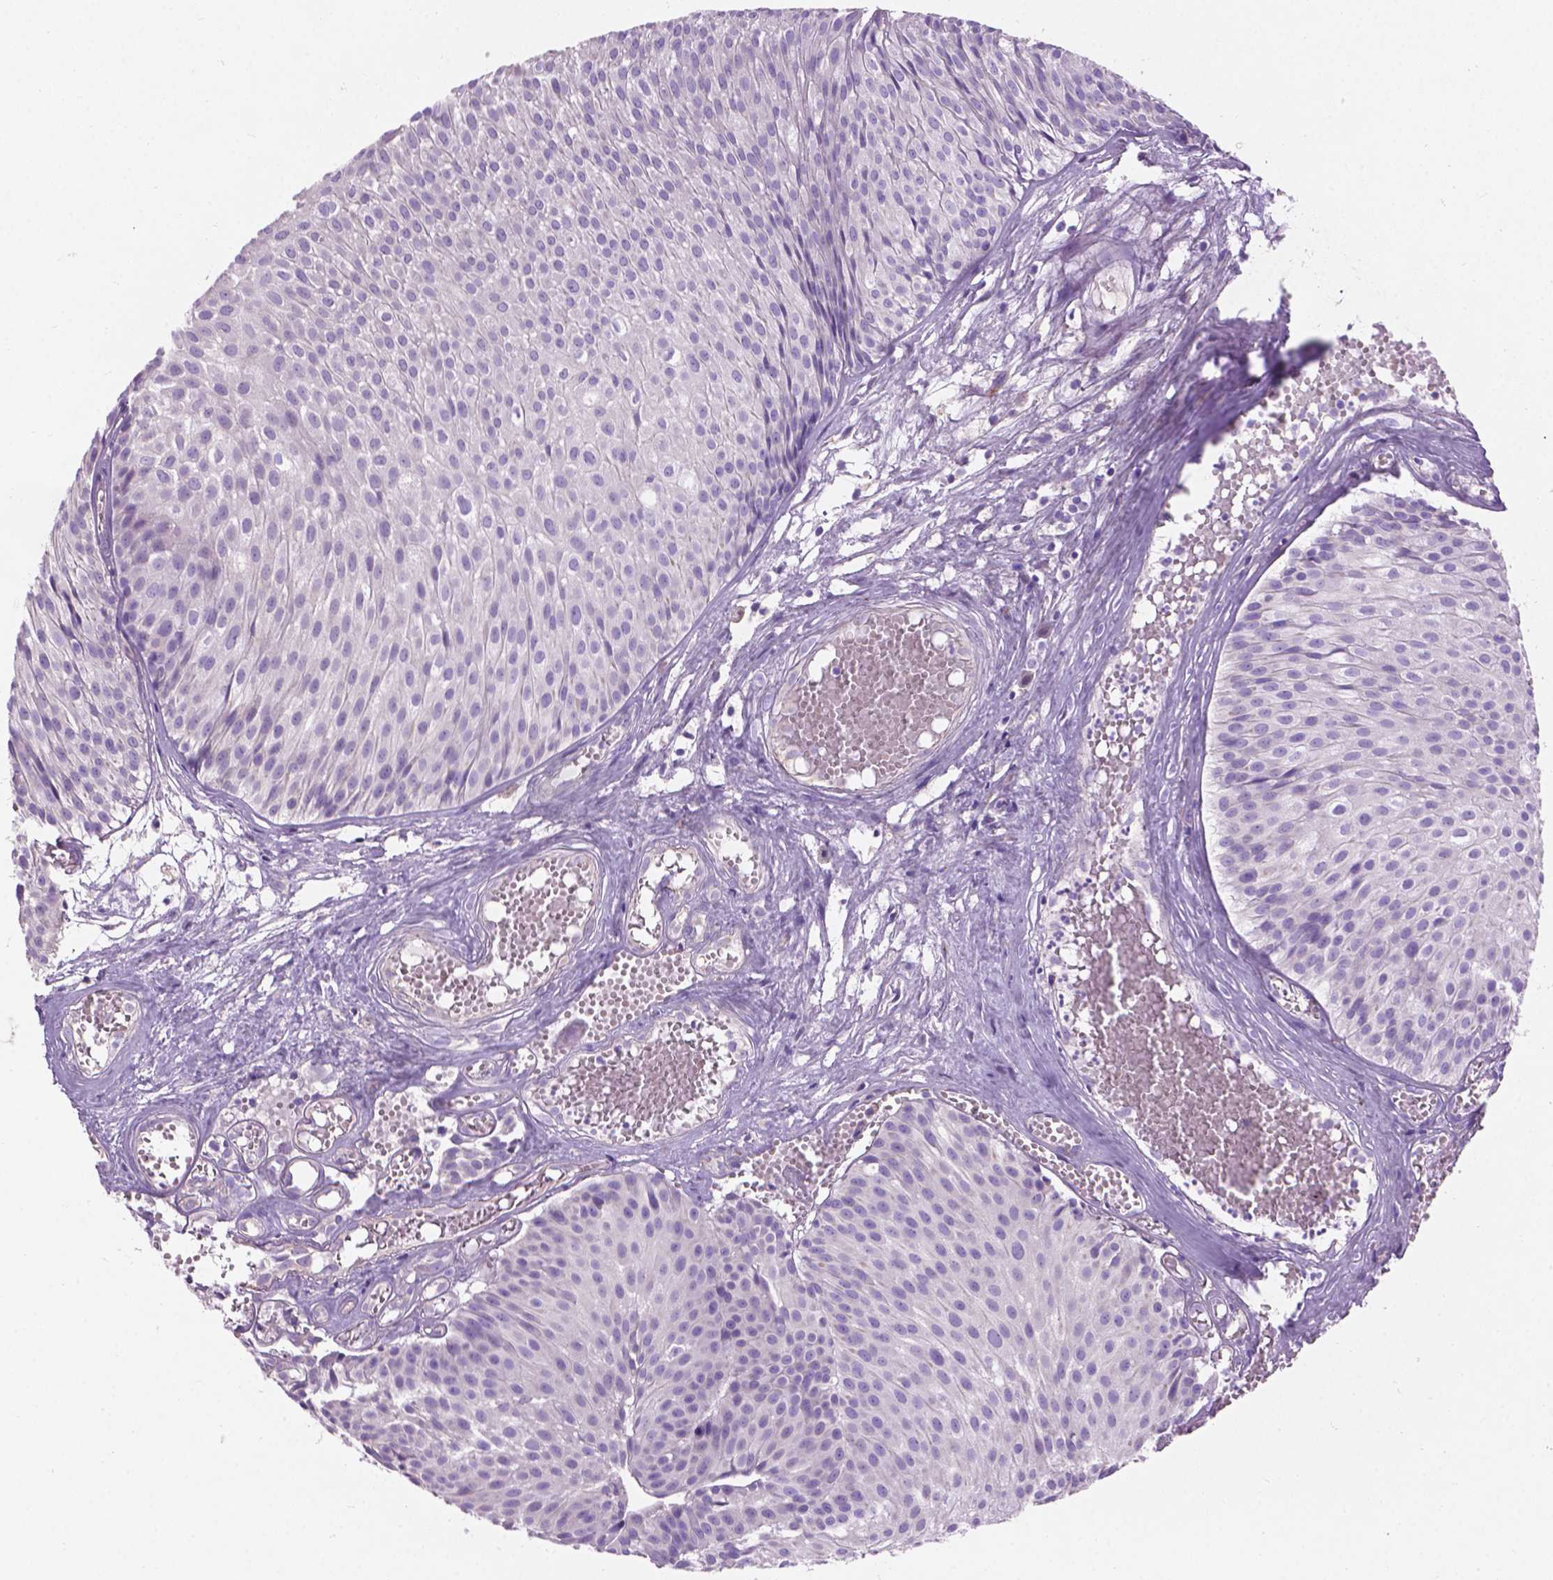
{"staining": {"intensity": "negative", "quantity": "none", "location": "none"}, "tissue": "urothelial cancer", "cell_type": "Tumor cells", "image_type": "cancer", "snomed": [{"axis": "morphology", "description": "Urothelial carcinoma, Low grade"}, {"axis": "topography", "description": "Urinary bladder"}], "caption": "IHC image of neoplastic tissue: low-grade urothelial carcinoma stained with DAB (3,3'-diaminobenzidine) exhibits no significant protein staining in tumor cells.", "gene": "NOXO1", "patient": {"sex": "male", "age": 63}}